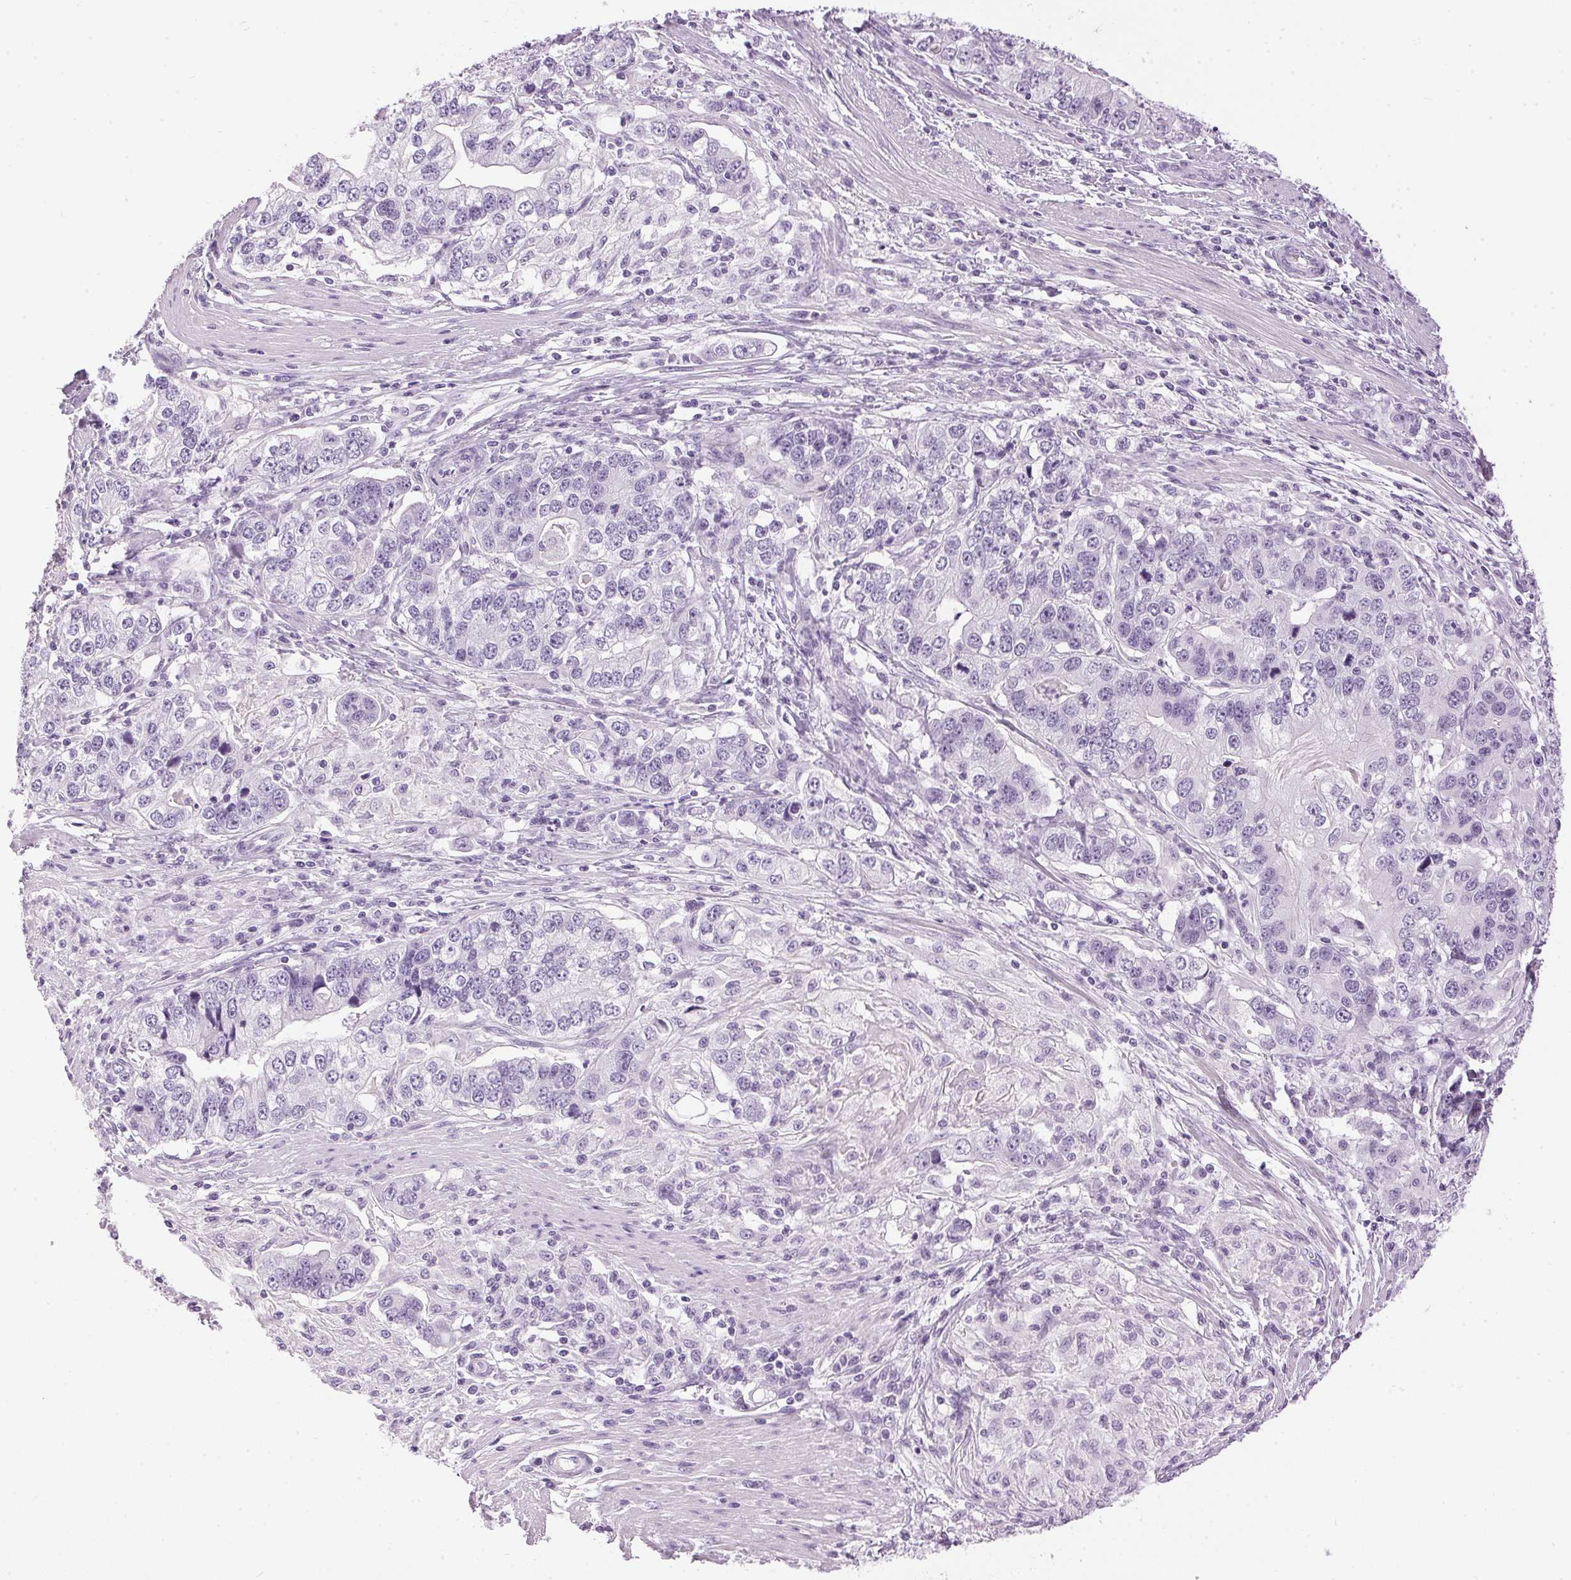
{"staining": {"intensity": "negative", "quantity": "none", "location": "none"}, "tissue": "stomach cancer", "cell_type": "Tumor cells", "image_type": "cancer", "snomed": [{"axis": "morphology", "description": "Adenocarcinoma, NOS"}, {"axis": "topography", "description": "Stomach, lower"}], "caption": "Tumor cells show no significant protein expression in stomach adenocarcinoma.", "gene": "SP7", "patient": {"sex": "female", "age": 72}}